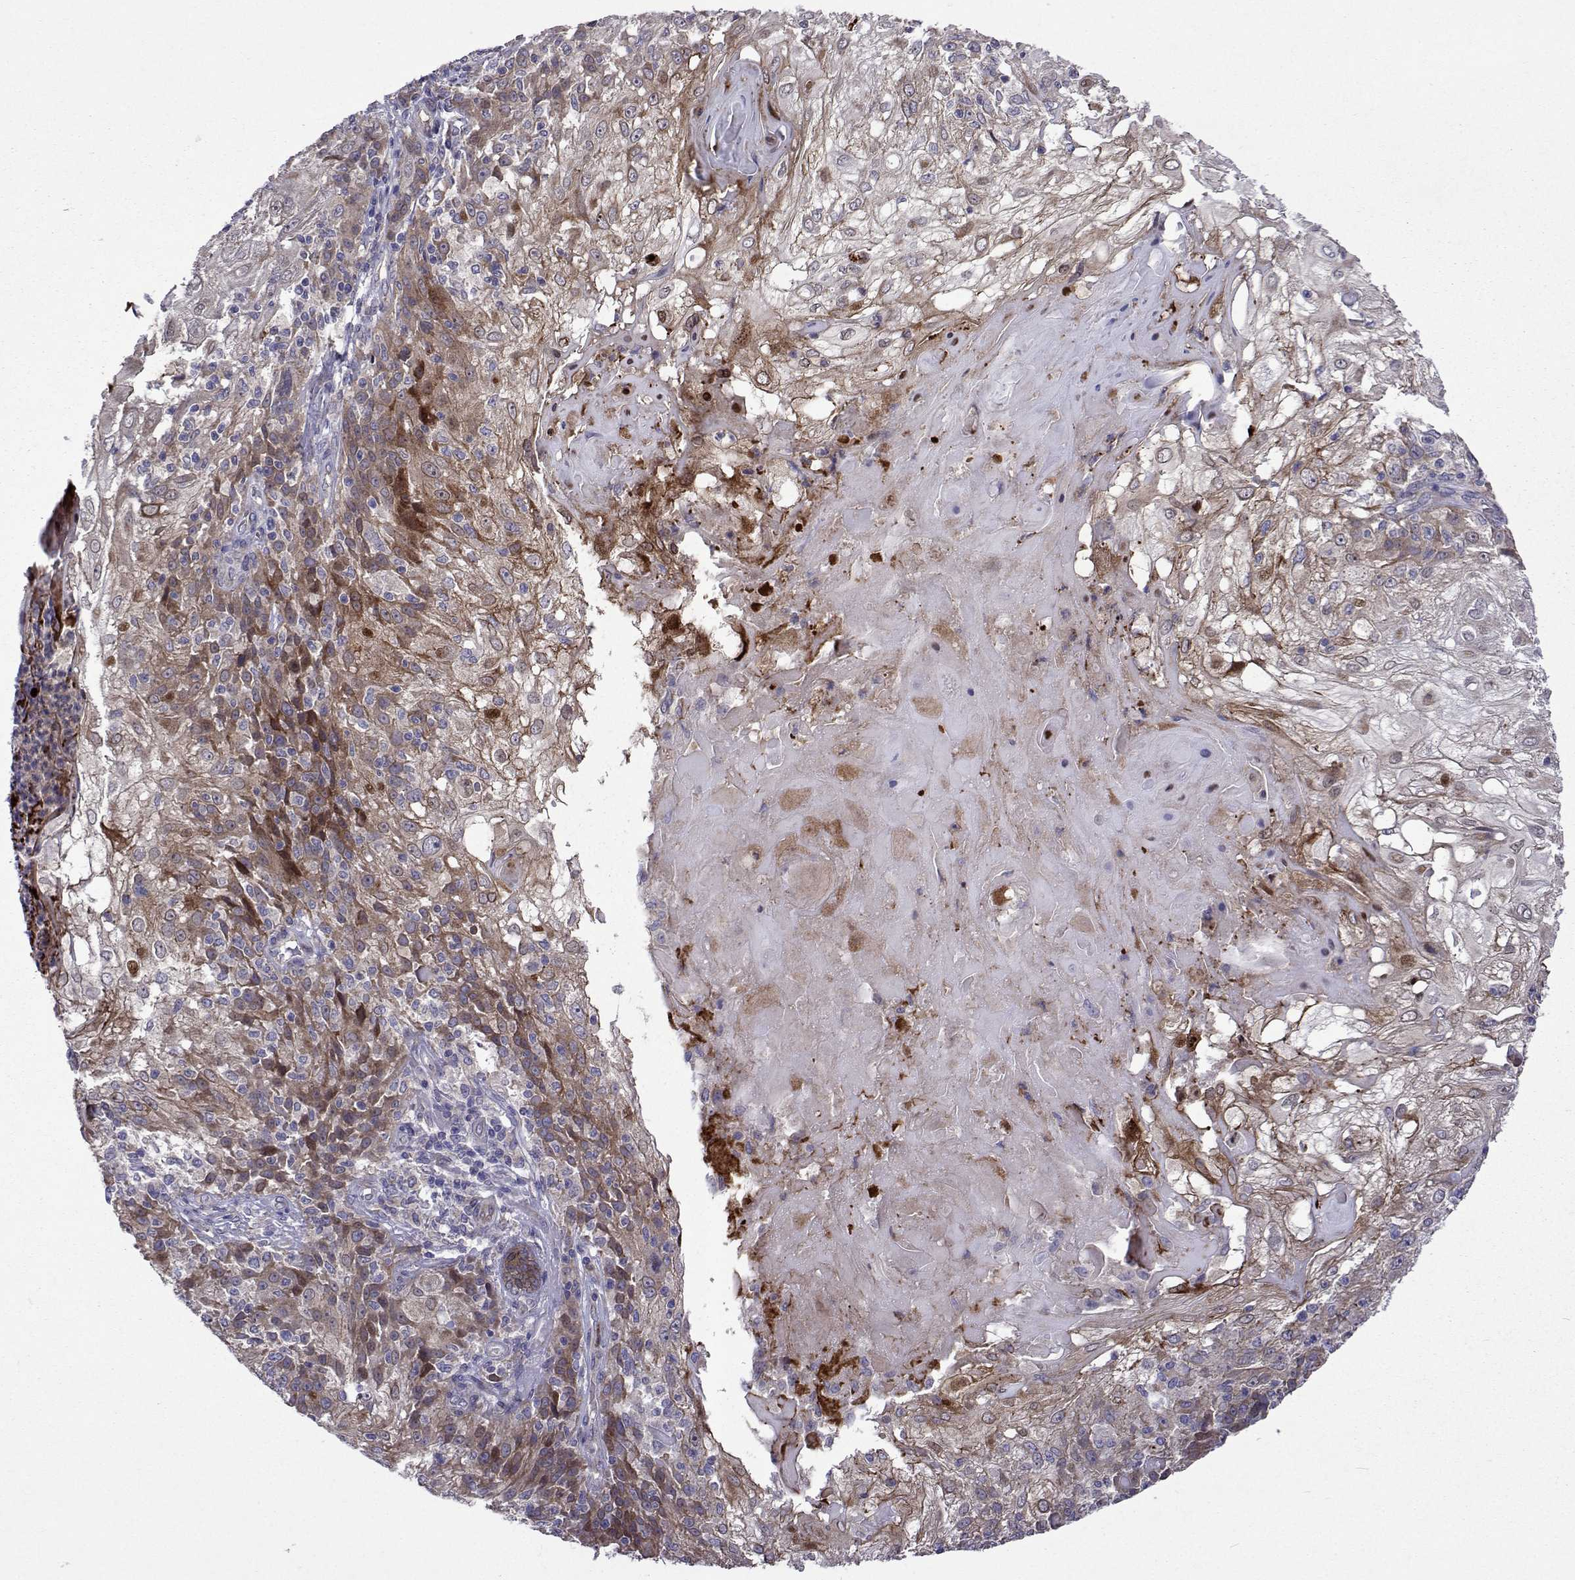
{"staining": {"intensity": "weak", "quantity": ">75%", "location": "cytoplasmic/membranous"}, "tissue": "skin cancer", "cell_type": "Tumor cells", "image_type": "cancer", "snomed": [{"axis": "morphology", "description": "Normal tissue, NOS"}, {"axis": "morphology", "description": "Squamous cell carcinoma, NOS"}, {"axis": "topography", "description": "Skin"}], "caption": "Skin squamous cell carcinoma stained for a protein (brown) exhibits weak cytoplasmic/membranous positive staining in about >75% of tumor cells.", "gene": "TARBP2", "patient": {"sex": "female", "age": 83}}